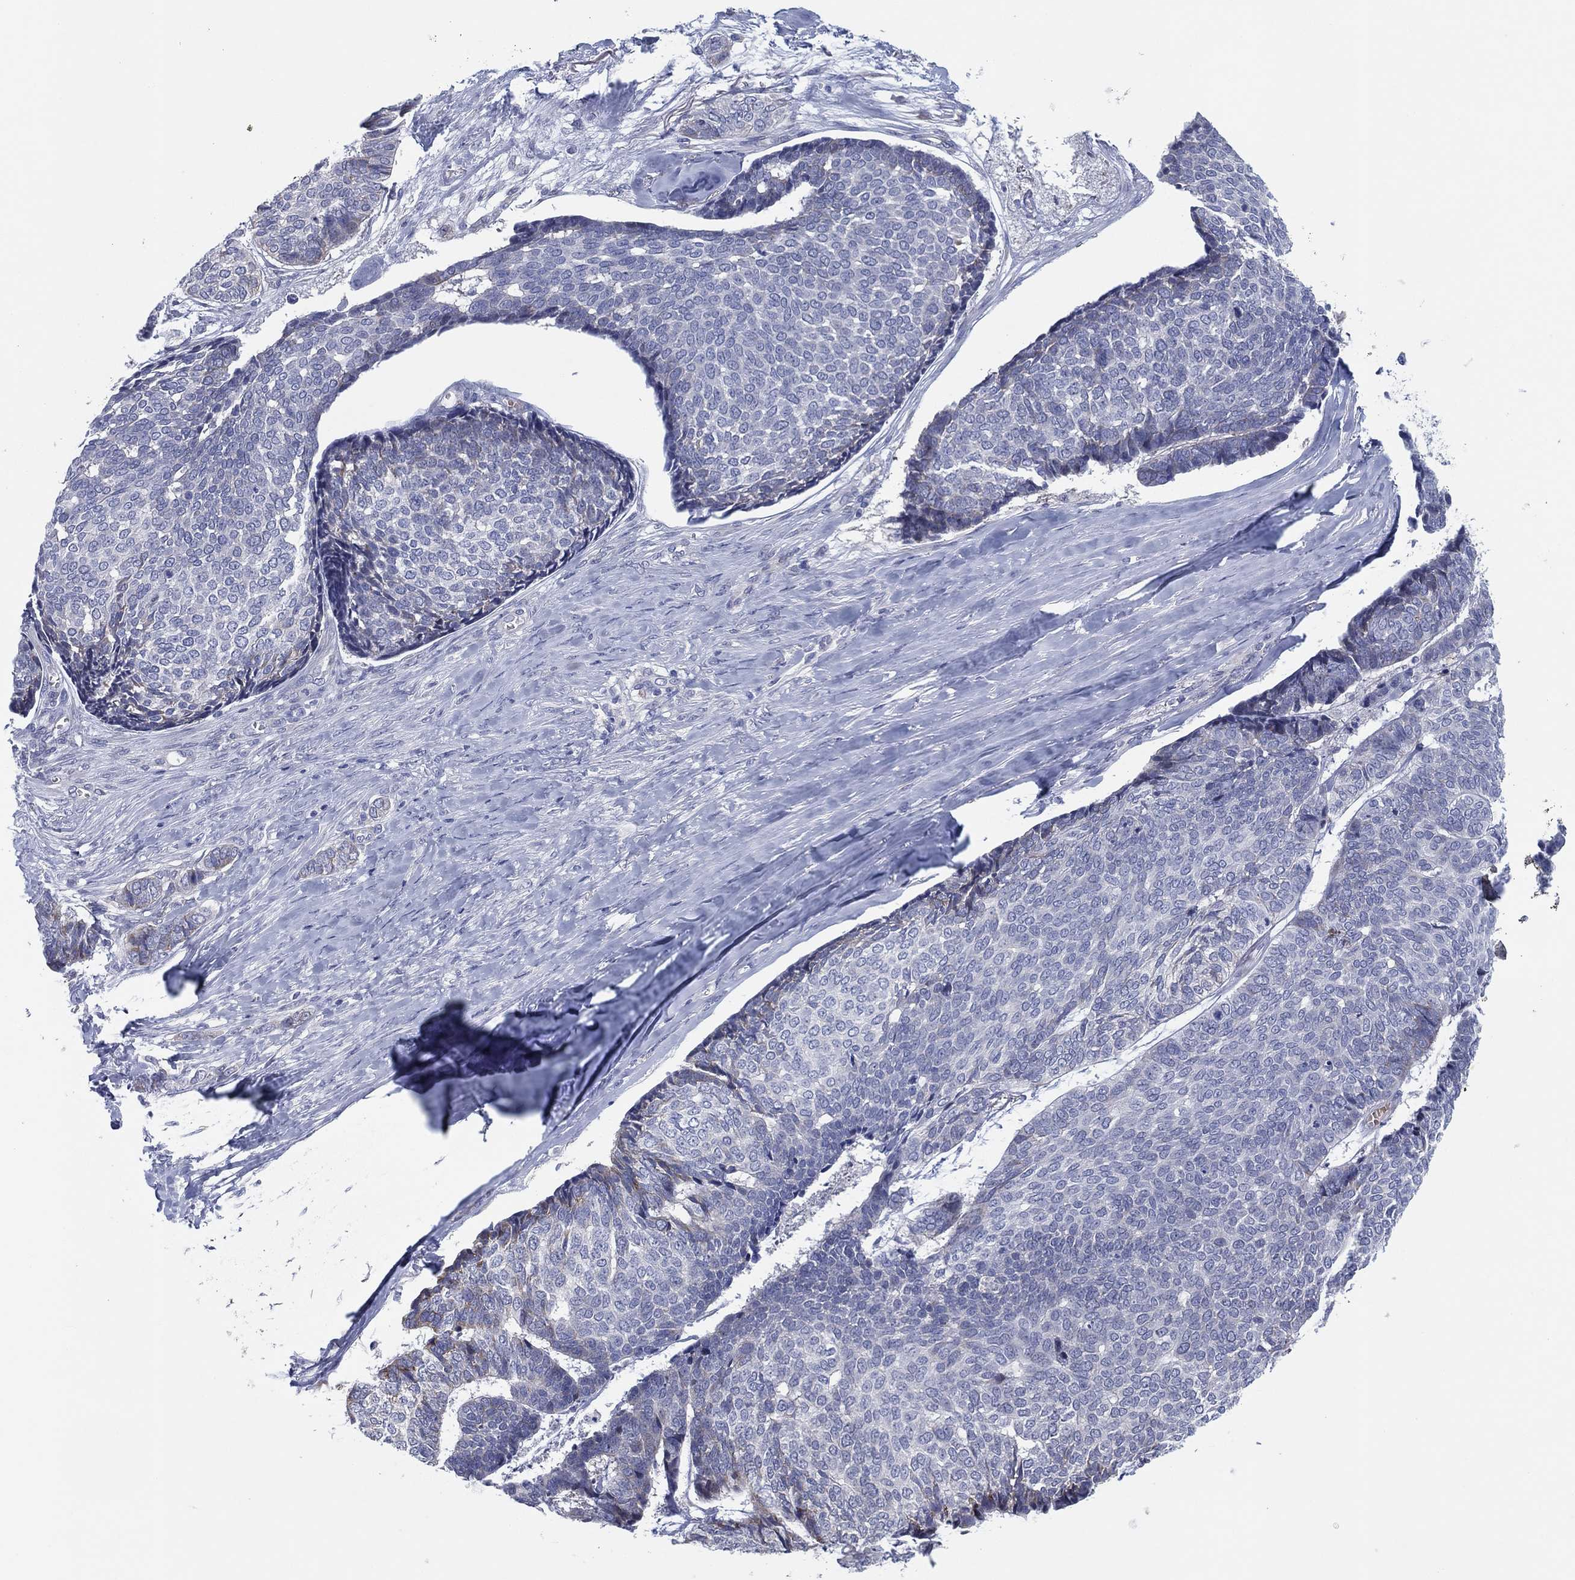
{"staining": {"intensity": "negative", "quantity": "none", "location": "none"}, "tissue": "skin cancer", "cell_type": "Tumor cells", "image_type": "cancer", "snomed": [{"axis": "morphology", "description": "Basal cell carcinoma"}, {"axis": "topography", "description": "Skin"}], "caption": "Basal cell carcinoma (skin) was stained to show a protein in brown. There is no significant staining in tumor cells.", "gene": "HEATR4", "patient": {"sex": "male", "age": 86}}